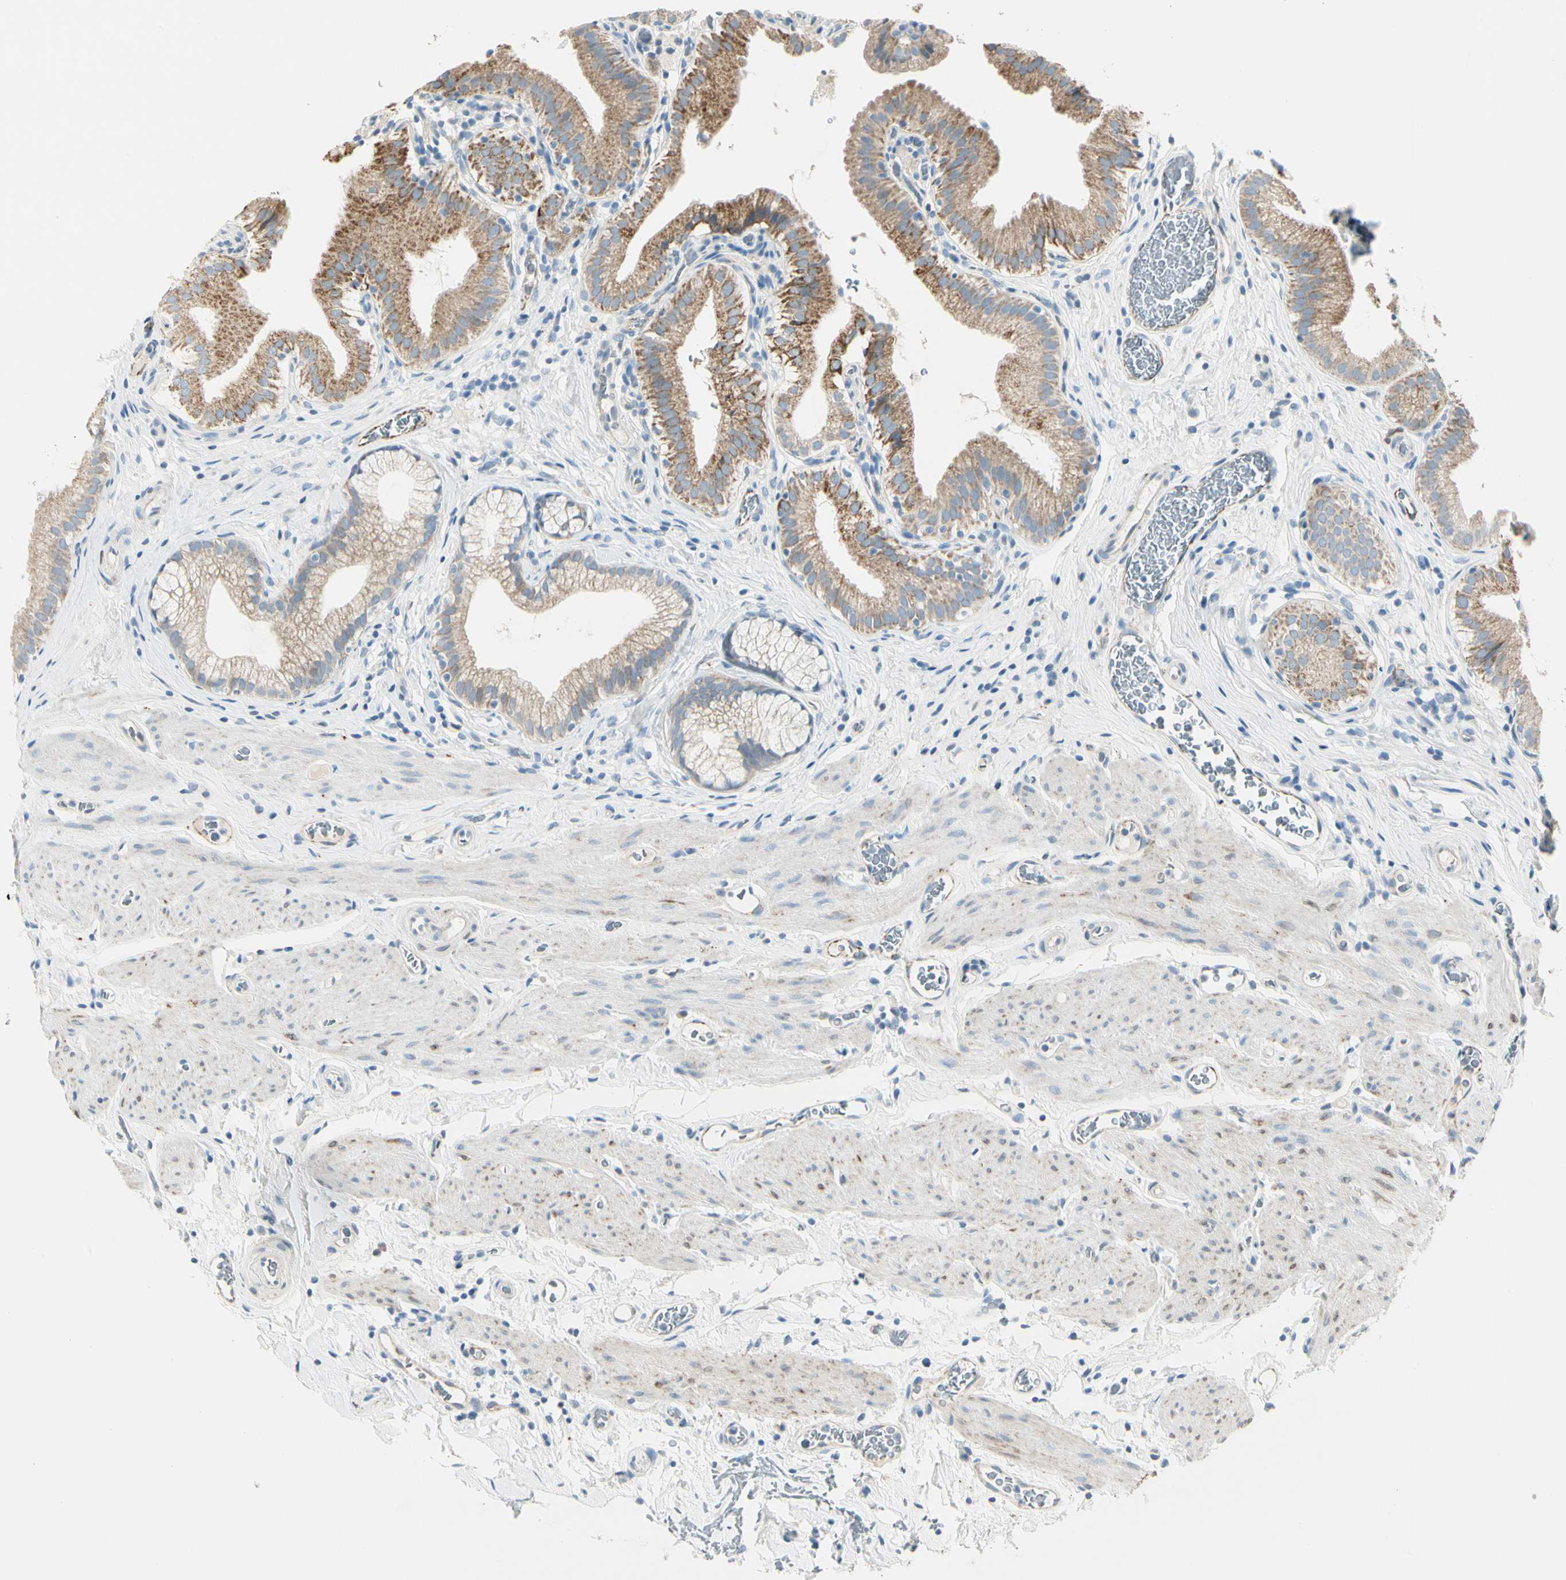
{"staining": {"intensity": "moderate", "quantity": ">75%", "location": "cytoplasmic/membranous"}, "tissue": "gallbladder", "cell_type": "Glandular cells", "image_type": "normal", "snomed": [{"axis": "morphology", "description": "Normal tissue, NOS"}, {"axis": "topography", "description": "Gallbladder"}], "caption": "Gallbladder stained with DAB immunohistochemistry (IHC) demonstrates medium levels of moderate cytoplasmic/membranous expression in approximately >75% of glandular cells. (Stains: DAB (3,3'-diaminobenzidine) in brown, nuclei in blue, Microscopy: brightfield microscopy at high magnification).", "gene": "SLC6A15", "patient": {"sex": "male", "age": 54}}